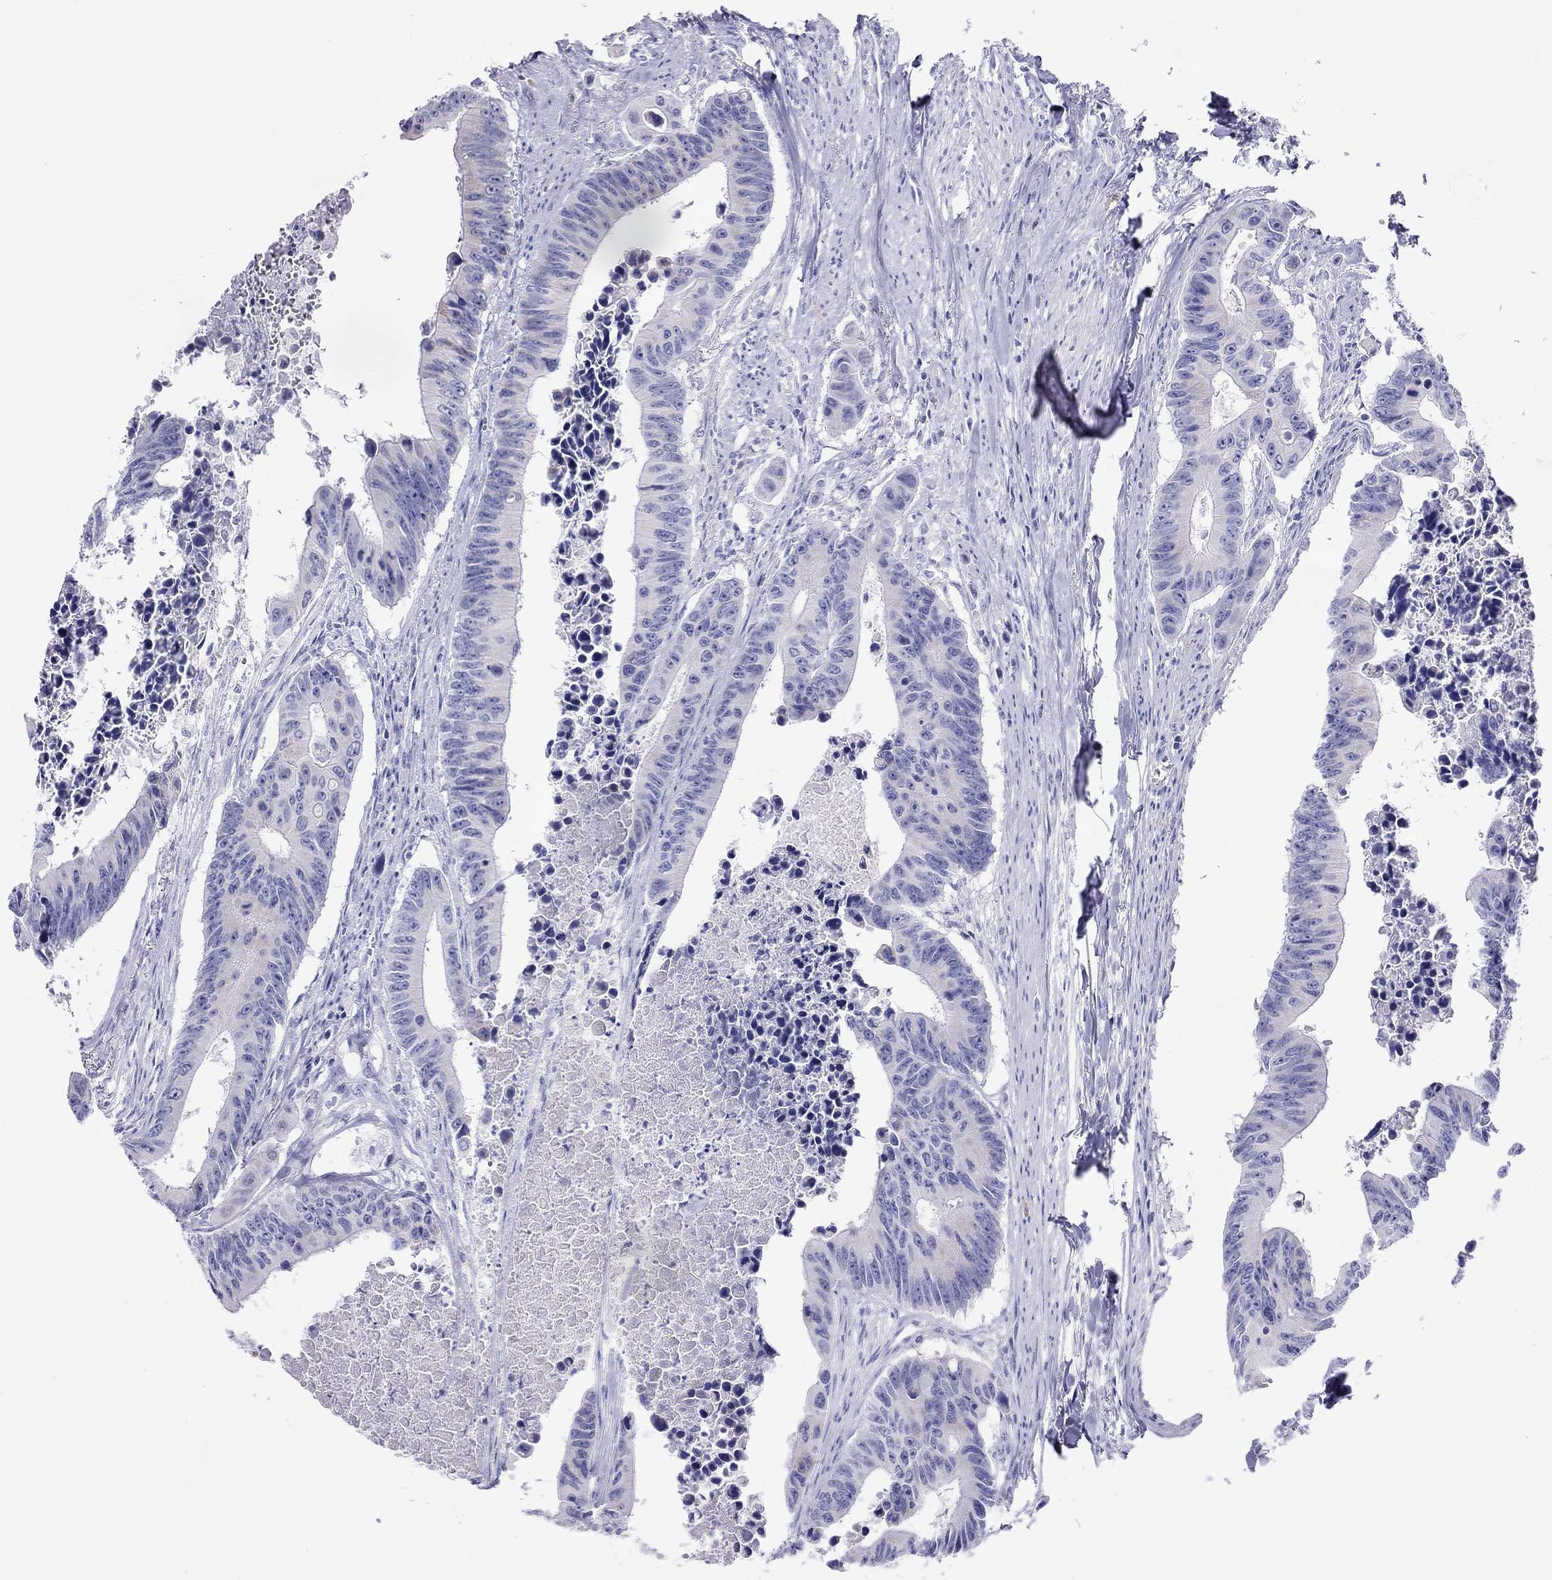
{"staining": {"intensity": "negative", "quantity": "none", "location": "none"}, "tissue": "colorectal cancer", "cell_type": "Tumor cells", "image_type": "cancer", "snomed": [{"axis": "morphology", "description": "Adenocarcinoma, NOS"}, {"axis": "topography", "description": "Colon"}], "caption": "Micrograph shows no protein positivity in tumor cells of adenocarcinoma (colorectal) tissue. The staining was performed using DAB to visualize the protein expression in brown, while the nuclei were stained in blue with hematoxylin (Magnification: 20x).", "gene": "DPY19L2", "patient": {"sex": "female", "age": 87}}